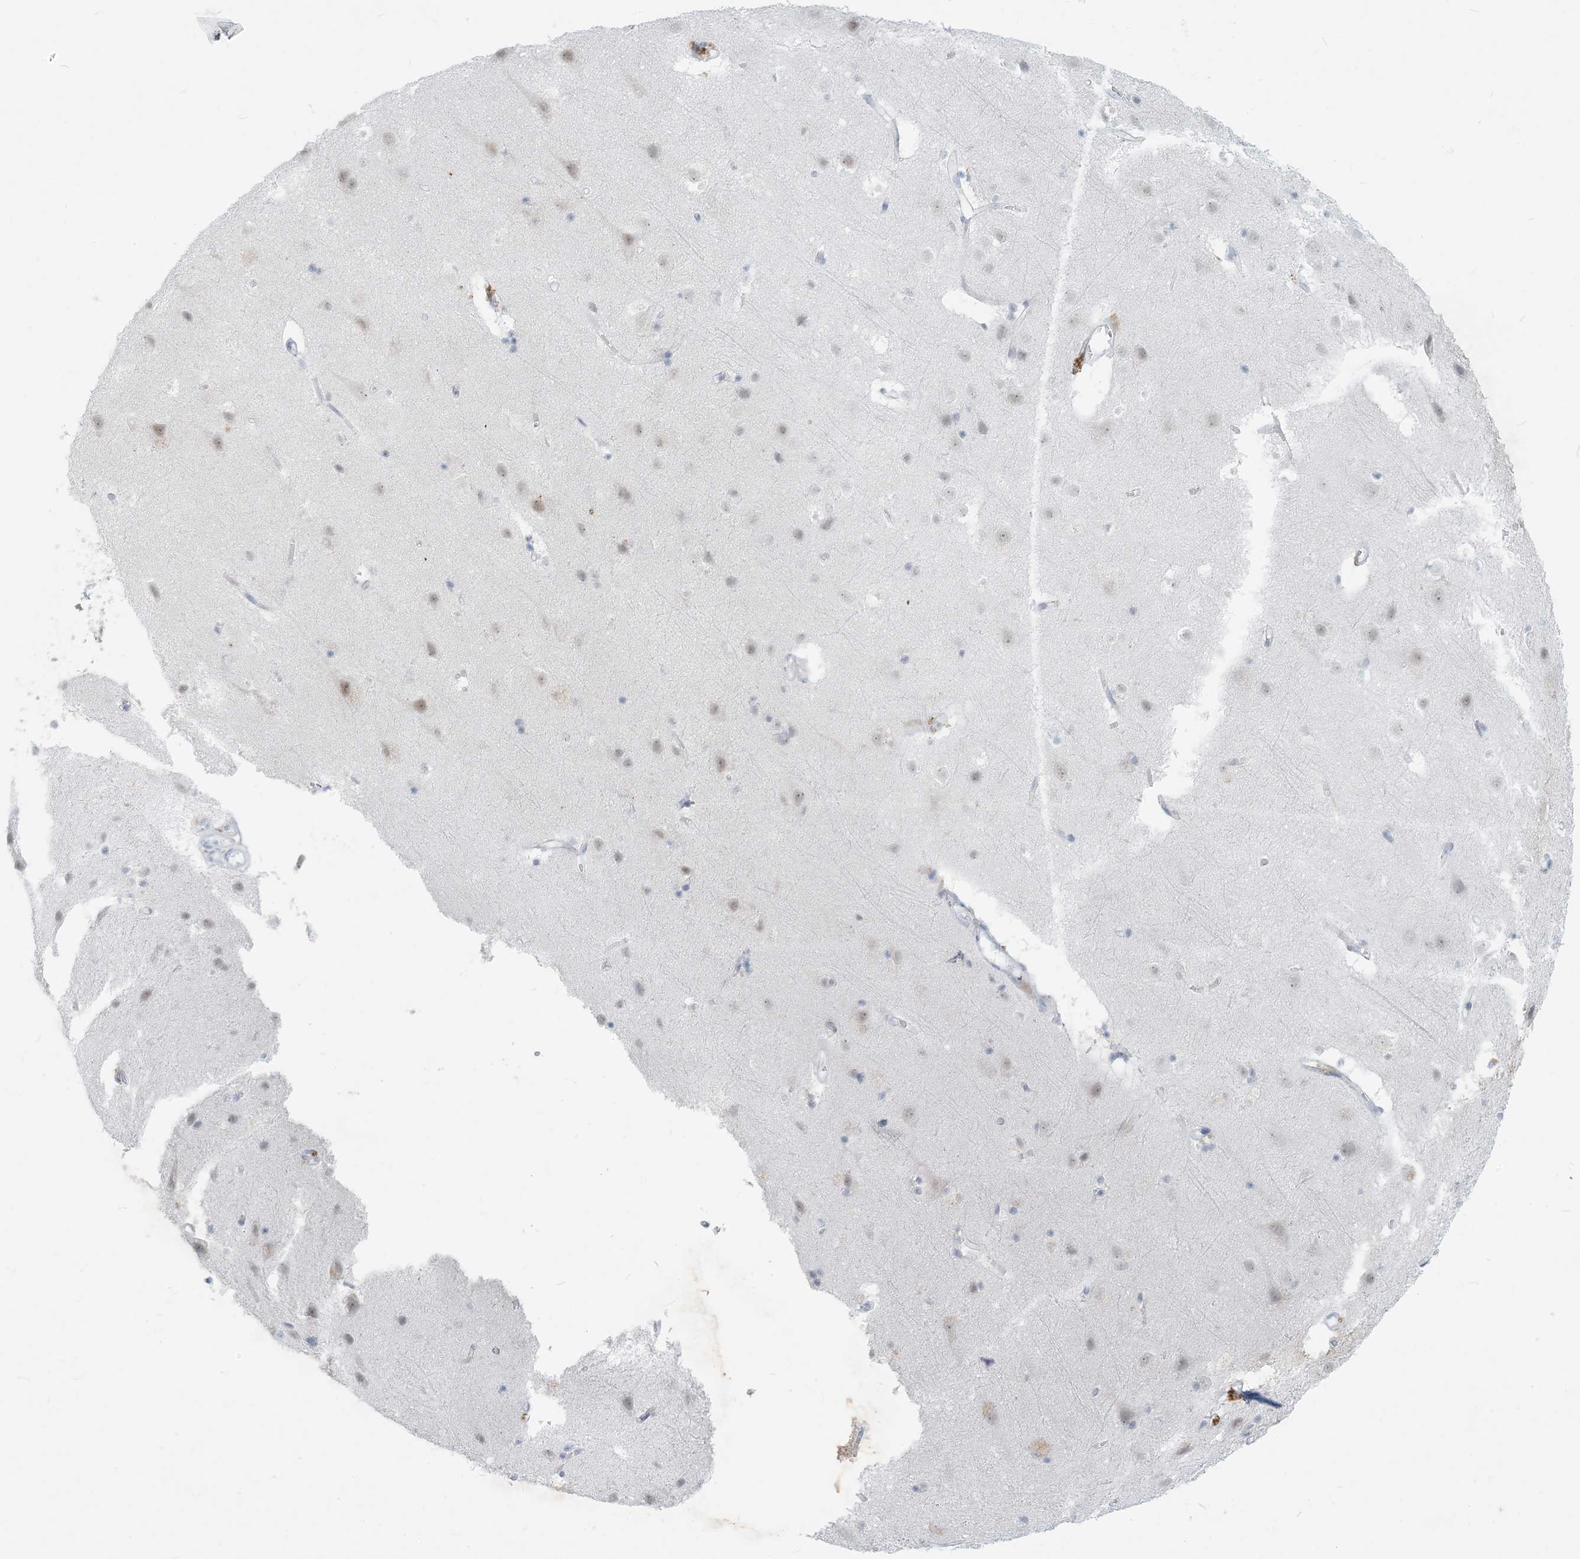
{"staining": {"intensity": "negative", "quantity": "none", "location": "none"}, "tissue": "cerebral cortex", "cell_type": "Endothelial cells", "image_type": "normal", "snomed": [{"axis": "morphology", "description": "Normal tissue, NOS"}, {"axis": "topography", "description": "Cerebral cortex"}], "caption": "A high-resolution micrograph shows IHC staining of normal cerebral cortex, which exhibits no significant expression in endothelial cells. Brightfield microscopy of immunohistochemistry (IHC) stained with DAB (brown) and hematoxylin (blue), captured at high magnification.", "gene": "SCML1", "patient": {"sex": "male", "age": 54}}